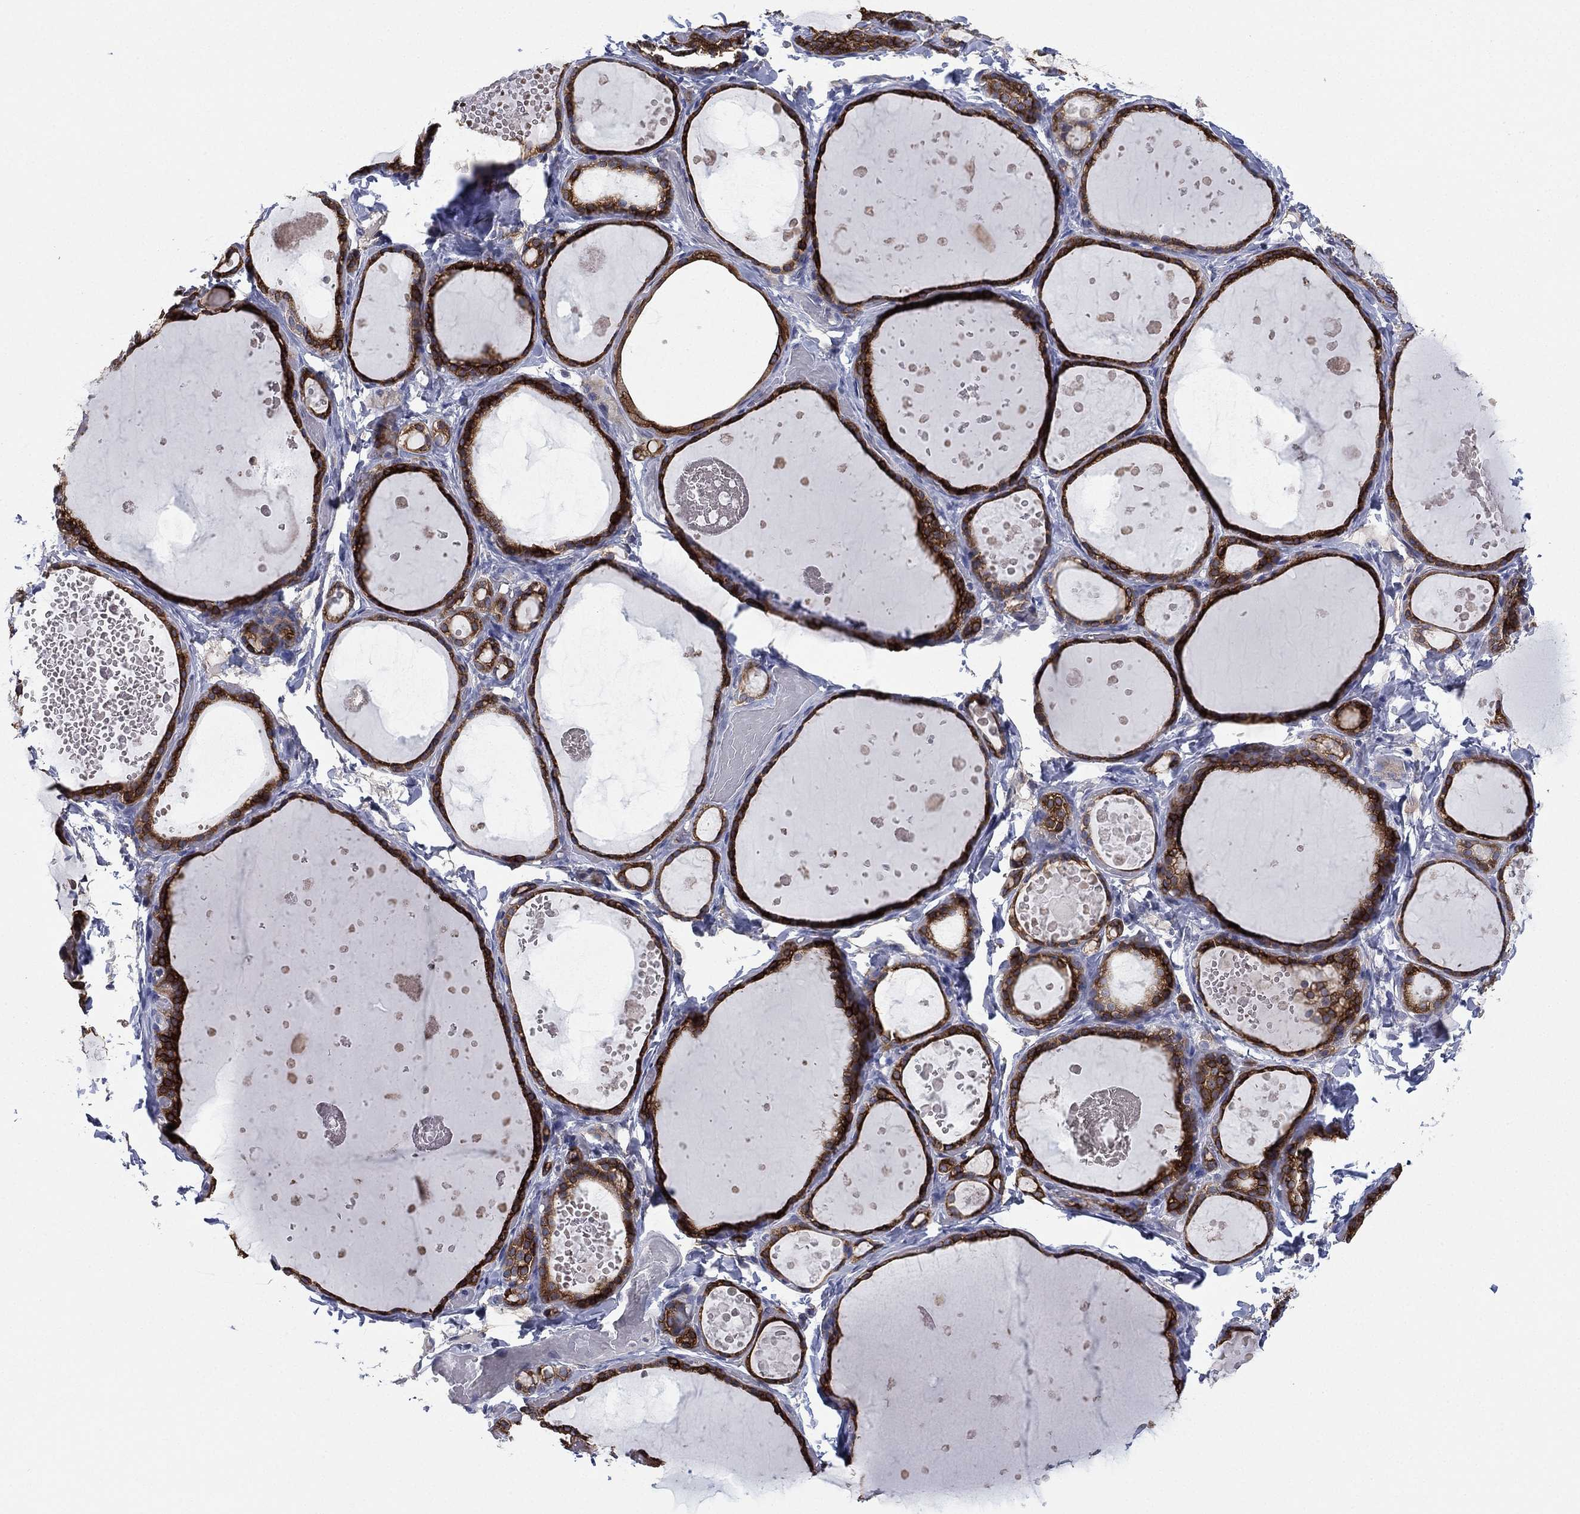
{"staining": {"intensity": "strong", "quantity": ">75%", "location": "cytoplasmic/membranous"}, "tissue": "thyroid gland", "cell_type": "Glandular cells", "image_type": "normal", "snomed": [{"axis": "morphology", "description": "Normal tissue, NOS"}, {"axis": "topography", "description": "Thyroid gland"}], "caption": "DAB immunohistochemical staining of benign thyroid gland displays strong cytoplasmic/membranous protein staining in approximately >75% of glandular cells. (DAB = brown stain, brightfield microscopy at high magnification).", "gene": "MPP7", "patient": {"sex": "female", "age": 56}}